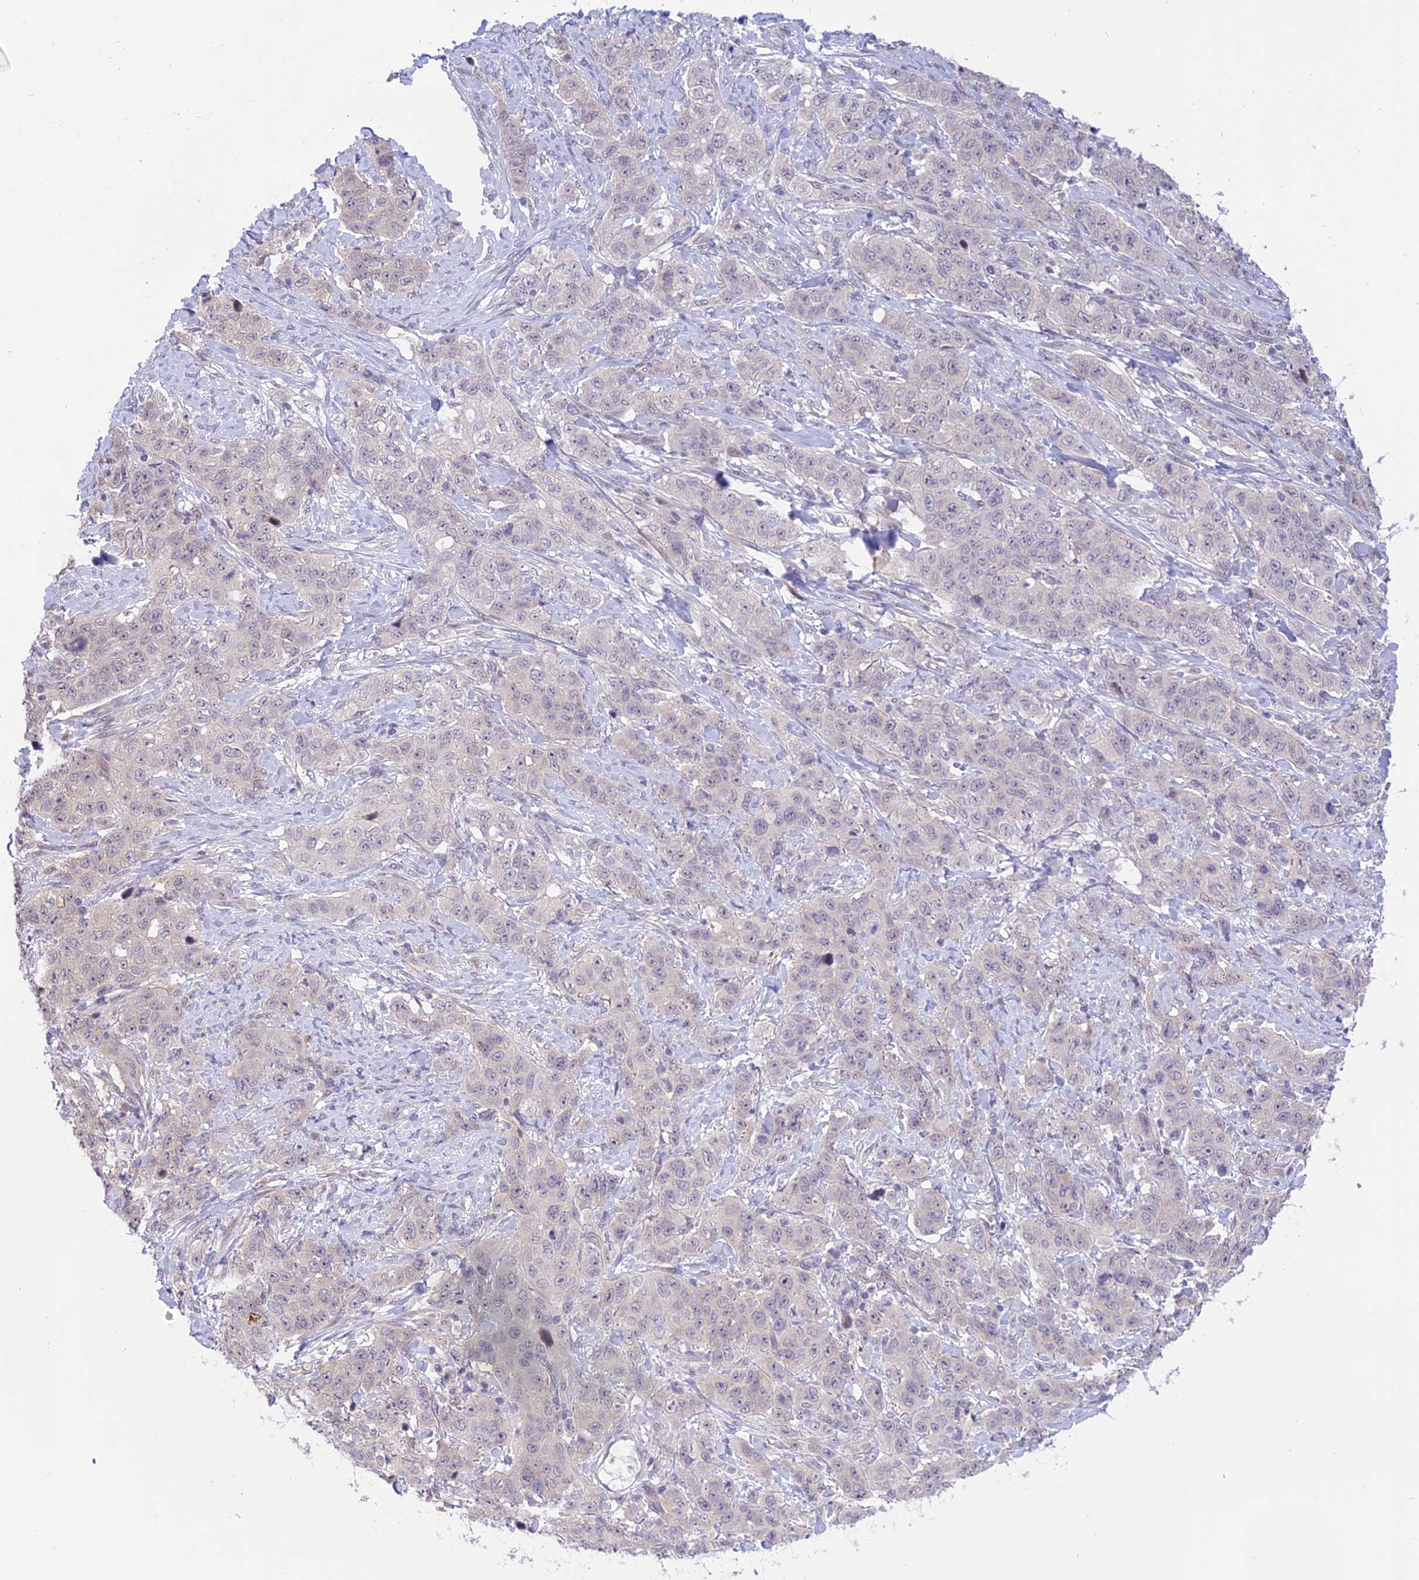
{"staining": {"intensity": "negative", "quantity": "none", "location": "none"}, "tissue": "stomach cancer", "cell_type": "Tumor cells", "image_type": "cancer", "snomed": [{"axis": "morphology", "description": "Adenocarcinoma, NOS"}, {"axis": "topography", "description": "Stomach"}], "caption": "IHC photomicrograph of neoplastic tissue: adenocarcinoma (stomach) stained with DAB exhibits no significant protein positivity in tumor cells.", "gene": "ZNF837", "patient": {"sex": "male", "age": 48}}